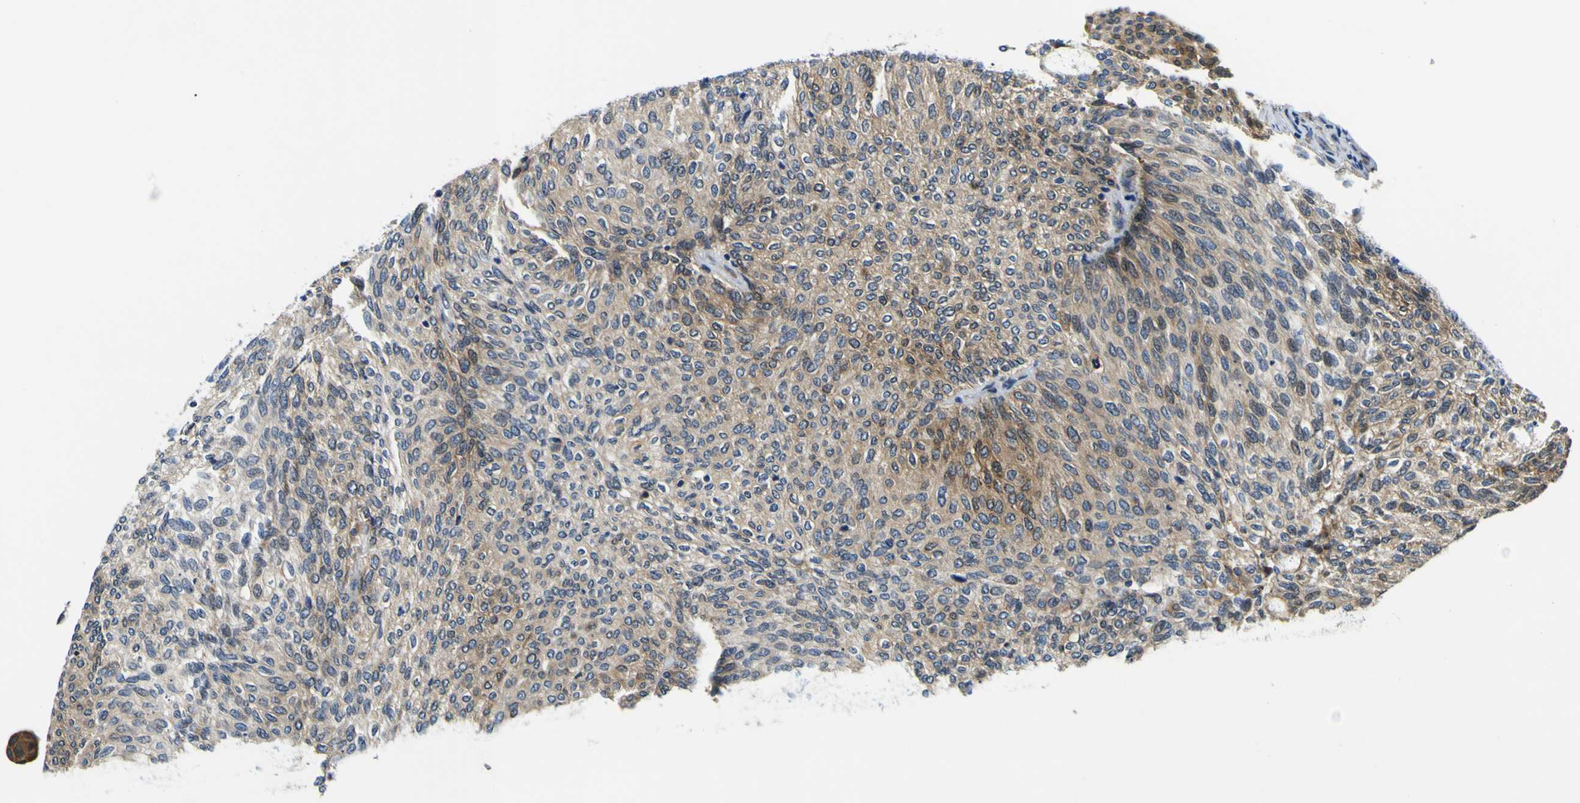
{"staining": {"intensity": "moderate", "quantity": ">75%", "location": "cytoplasmic/membranous"}, "tissue": "urothelial cancer", "cell_type": "Tumor cells", "image_type": "cancer", "snomed": [{"axis": "morphology", "description": "Urothelial carcinoma, Low grade"}, {"axis": "topography", "description": "Urinary bladder"}], "caption": "Brown immunohistochemical staining in urothelial carcinoma (low-grade) shows moderate cytoplasmic/membranous expression in approximately >75% of tumor cells. (Stains: DAB (3,3'-diaminobenzidine) in brown, nuclei in blue, Microscopy: brightfield microscopy at high magnification).", "gene": "NLRP3", "patient": {"sex": "female", "age": 79}}